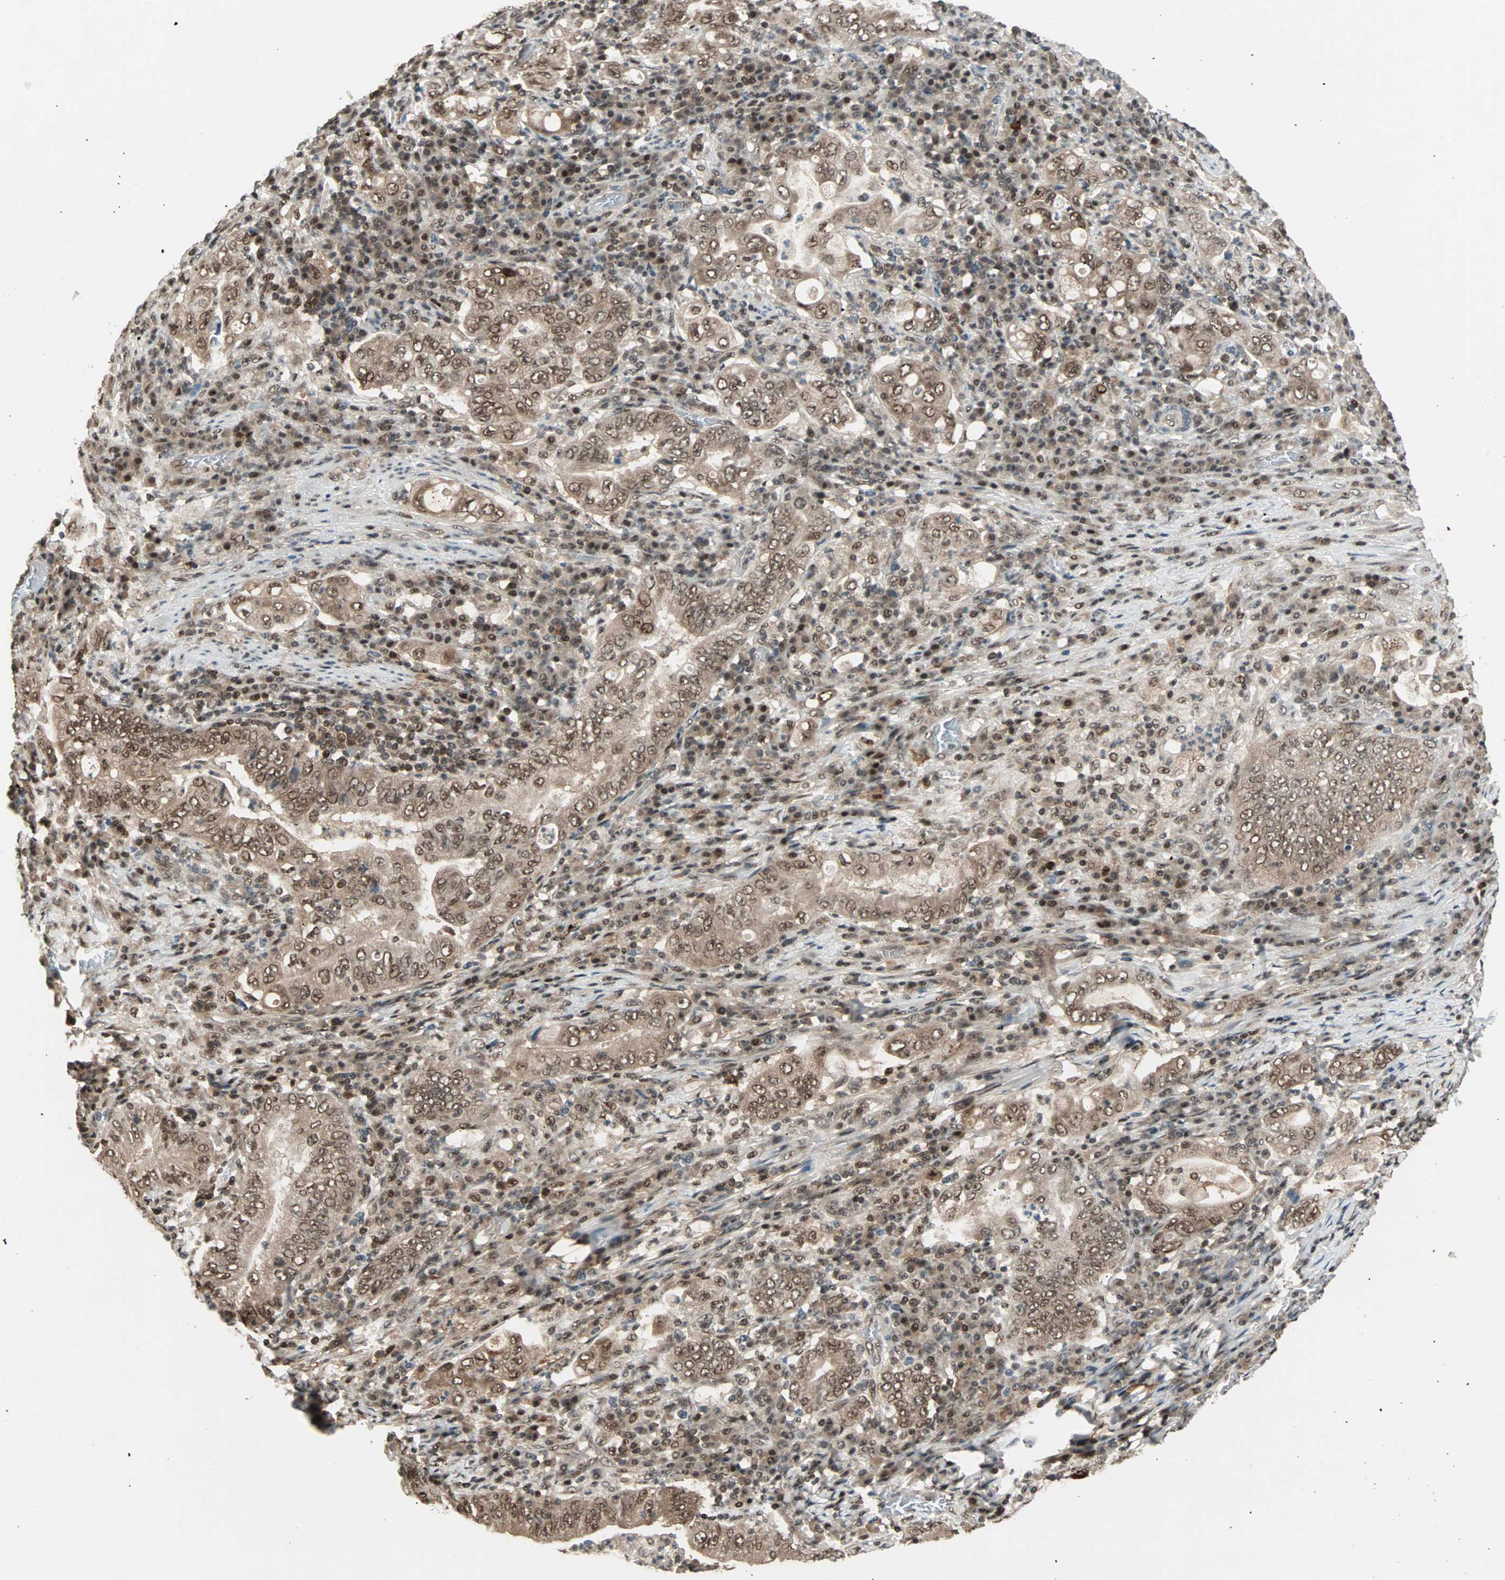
{"staining": {"intensity": "moderate", "quantity": ">75%", "location": "cytoplasmic/membranous,nuclear"}, "tissue": "stomach cancer", "cell_type": "Tumor cells", "image_type": "cancer", "snomed": [{"axis": "morphology", "description": "Normal tissue, NOS"}, {"axis": "morphology", "description": "Adenocarcinoma, NOS"}, {"axis": "topography", "description": "Esophagus"}, {"axis": "topography", "description": "Stomach, upper"}, {"axis": "topography", "description": "Peripheral nerve tissue"}], "caption": "Moderate cytoplasmic/membranous and nuclear staining is present in about >75% of tumor cells in stomach cancer (adenocarcinoma). The protein of interest is stained brown, and the nuclei are stained in blue (DAB (3,3'-diaminobenzidine) IHC with brightfield microscopy, high magnification).", "gene": "ZNF44", "patient": {"sex": "male", "age": 62}}